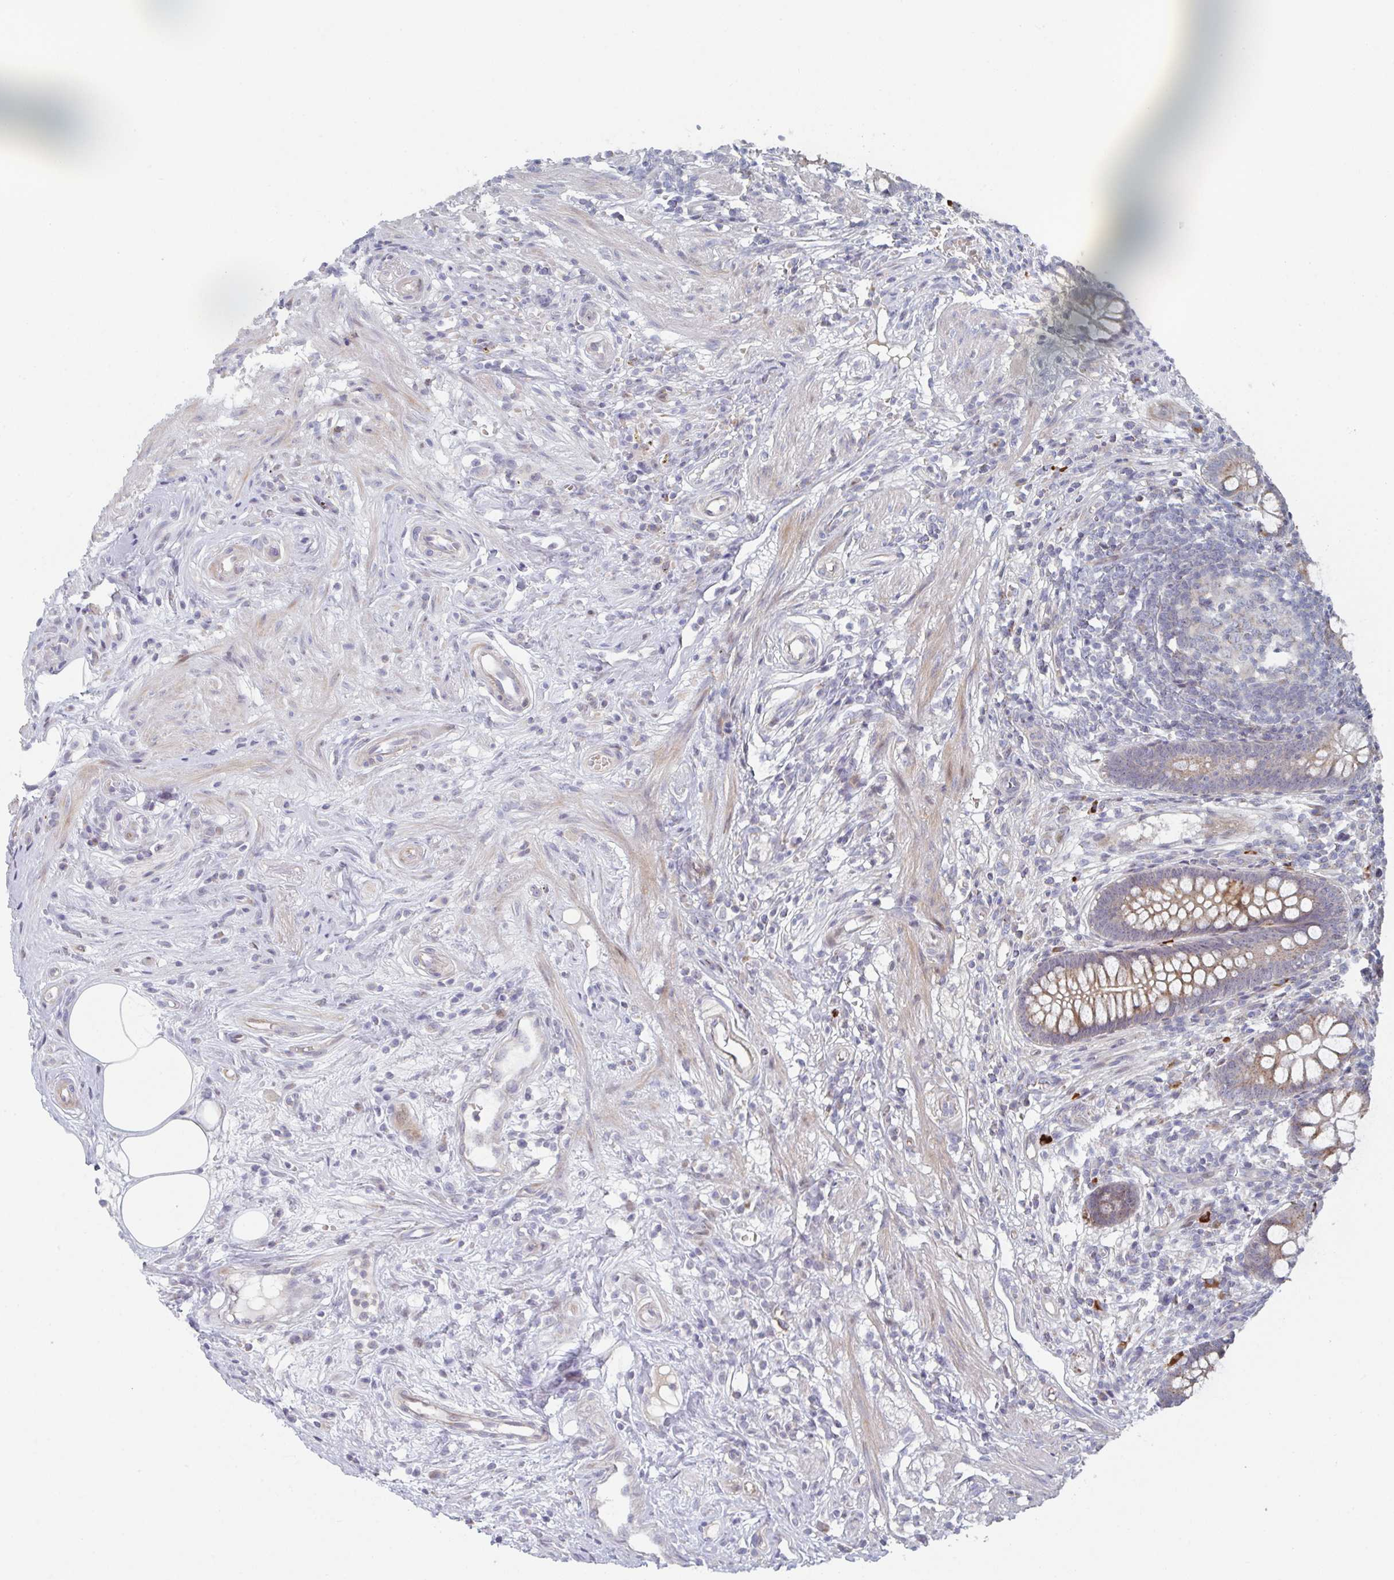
{"staining": {"intensity": "moderate", "quantity": ">75%", "location": "cytoplasmic/membranous"}, "tissue": "appendix", "cell_type": "Glandular cells", "image_type": "normal", "snomed": [{"axis": "morphology", "description": "Normal tissue, NOS"}, {"axis": "topography", "description": "Appendix"}], "caption": "Protein staining of benign appendix demonstrates moderate cytoplasmic/membranous positivity in about >75% of glandular cells. (DAB (3,3'-diaminobenzidine) = brown stain, brightfield microscopy at high magnification).", "gene": "ZNF644", "patient": {"sex": "female", "age": 56}}